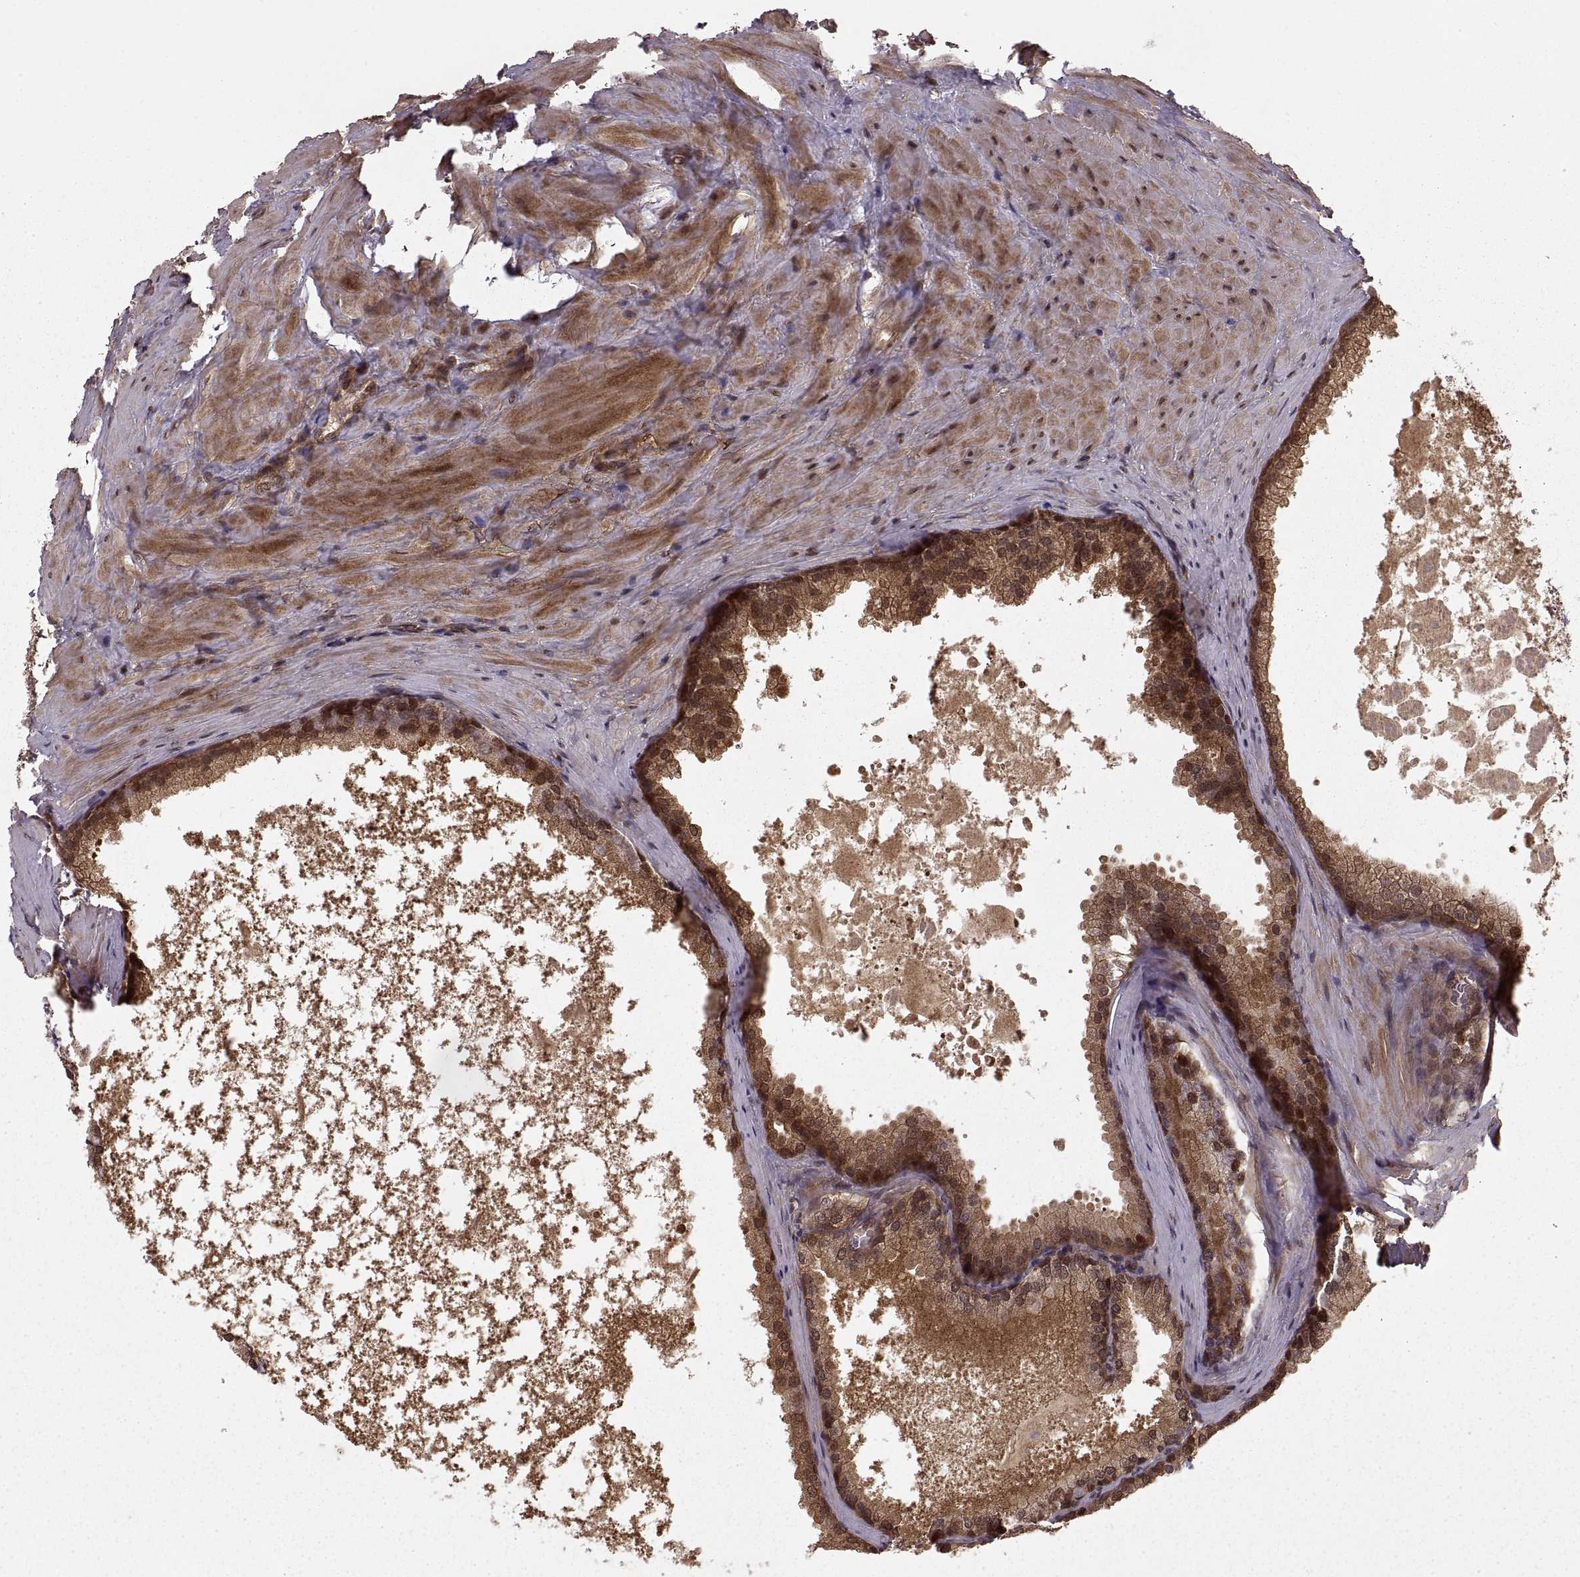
{"staining": {"intensity": "moderate", "quantity": ">75%", "location": "cytoplasmic/membranous"}, "tissue": "prostate cancer", "cell_type": "Tumor cells", "image_type": "cancer", "snomed": [{"axis": "morphology", "description": "Adenocarcinoma, Low grade"}, {"axis": "topography", "description": "Prostate"}], "caption": "Immunohistochemical staining of prostate cancer exhibits medium levels of moderate cytoplasmic/membranous protein positivity in about >75% of tumor cells. (DAB IHC with brightfield microscopy, high magnification).", "gene": "DEDD", "patient": {"sex": "male", "age": 56}}